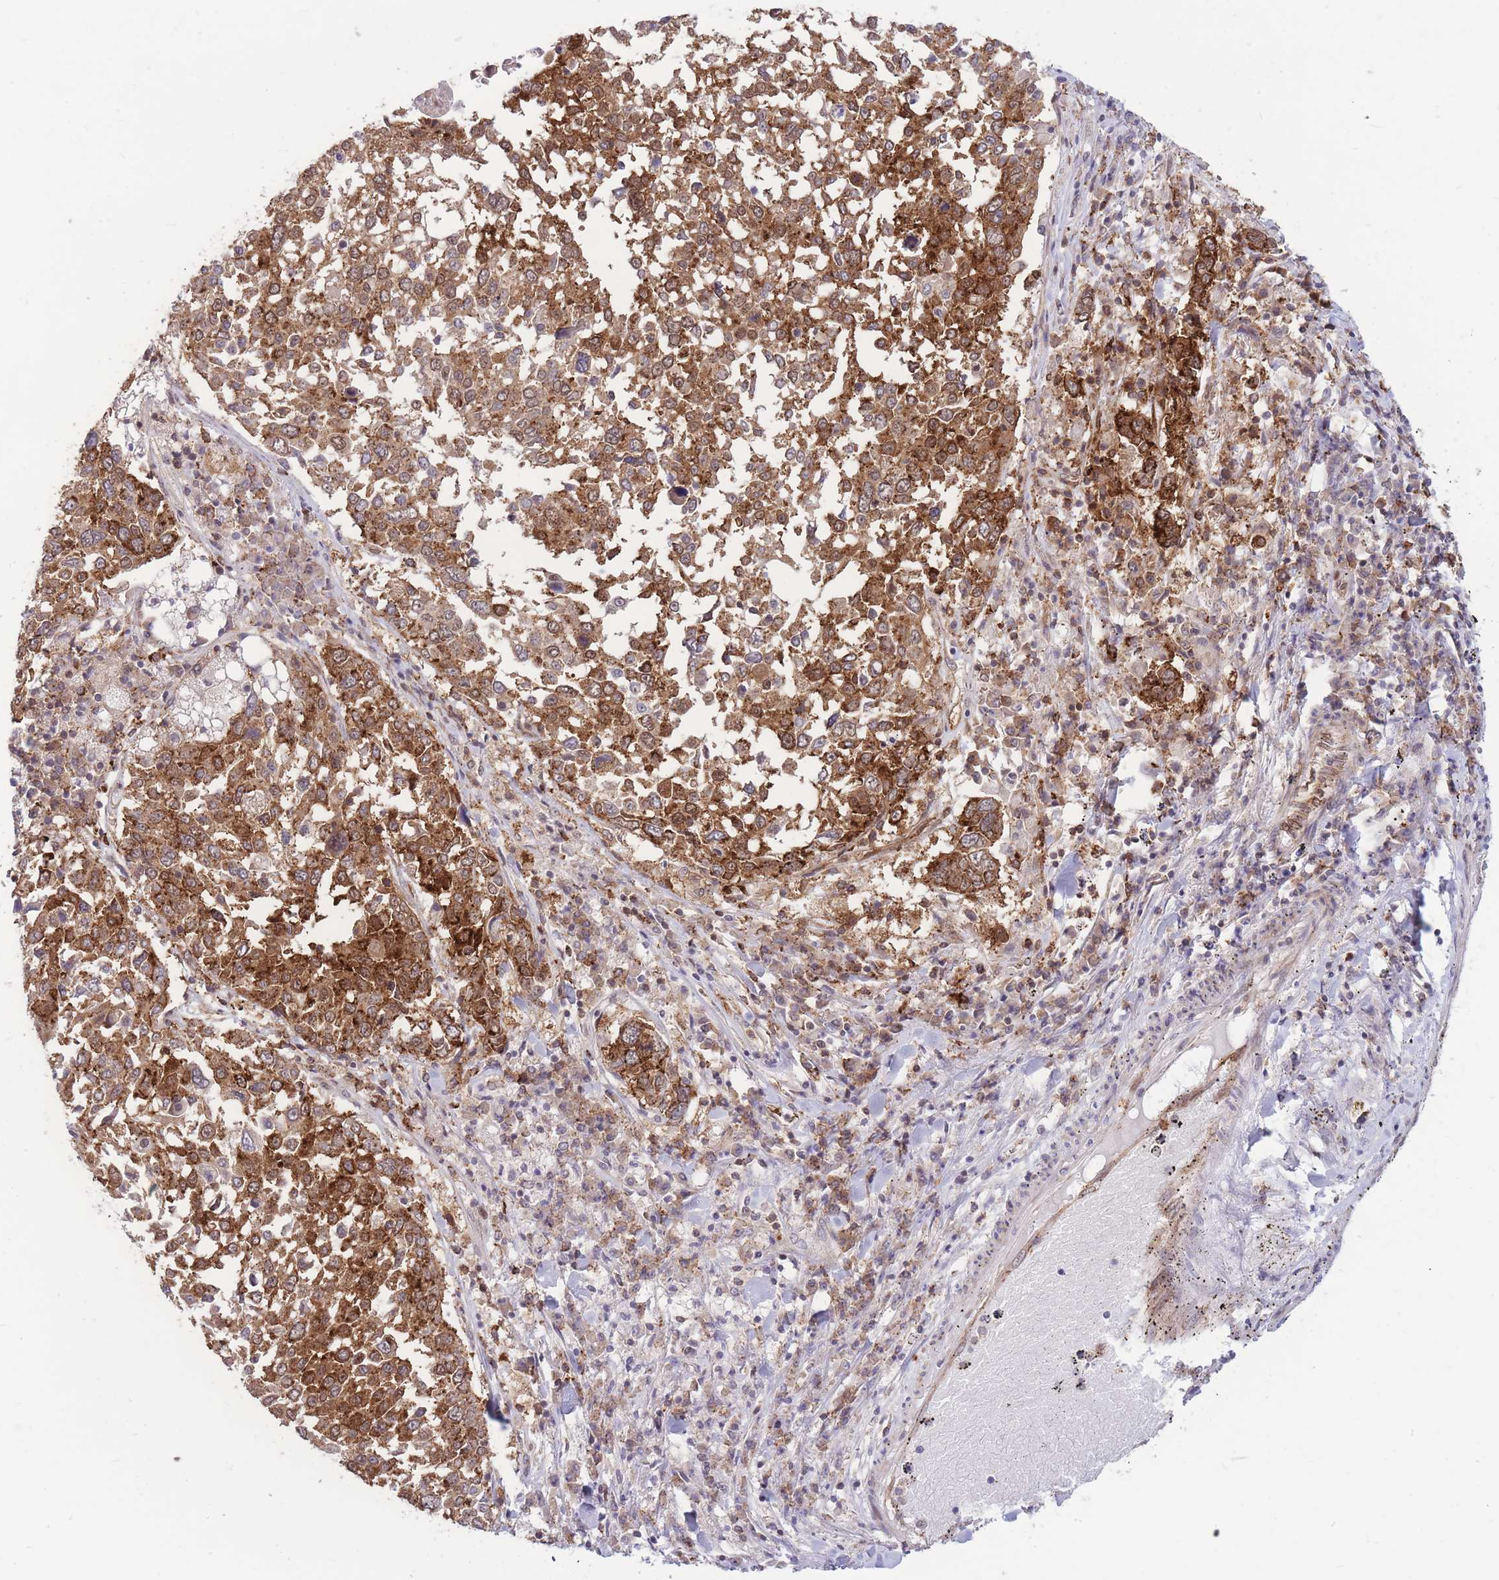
{"staining": {"intensity": "strong", "quantity": ">75%", "location": "cytoplasmic/membranous"}, "tissue": "lung cancer", "cell_type": "Tumor cells", "image_type": "cancer", "snomed": [{"axis": "morphology", "description": "Squamous cell carcinoma, NOS"}, {"axis": "topography", "description": "Lung"}], "caption": "The histopathology image shows a brown stain indicating the presence of a protein in the cytoplasmic/membranous of tumor cells in lung cancer.", "gene": "TCF20", "patient": {"sex": "male", "age": 65}}